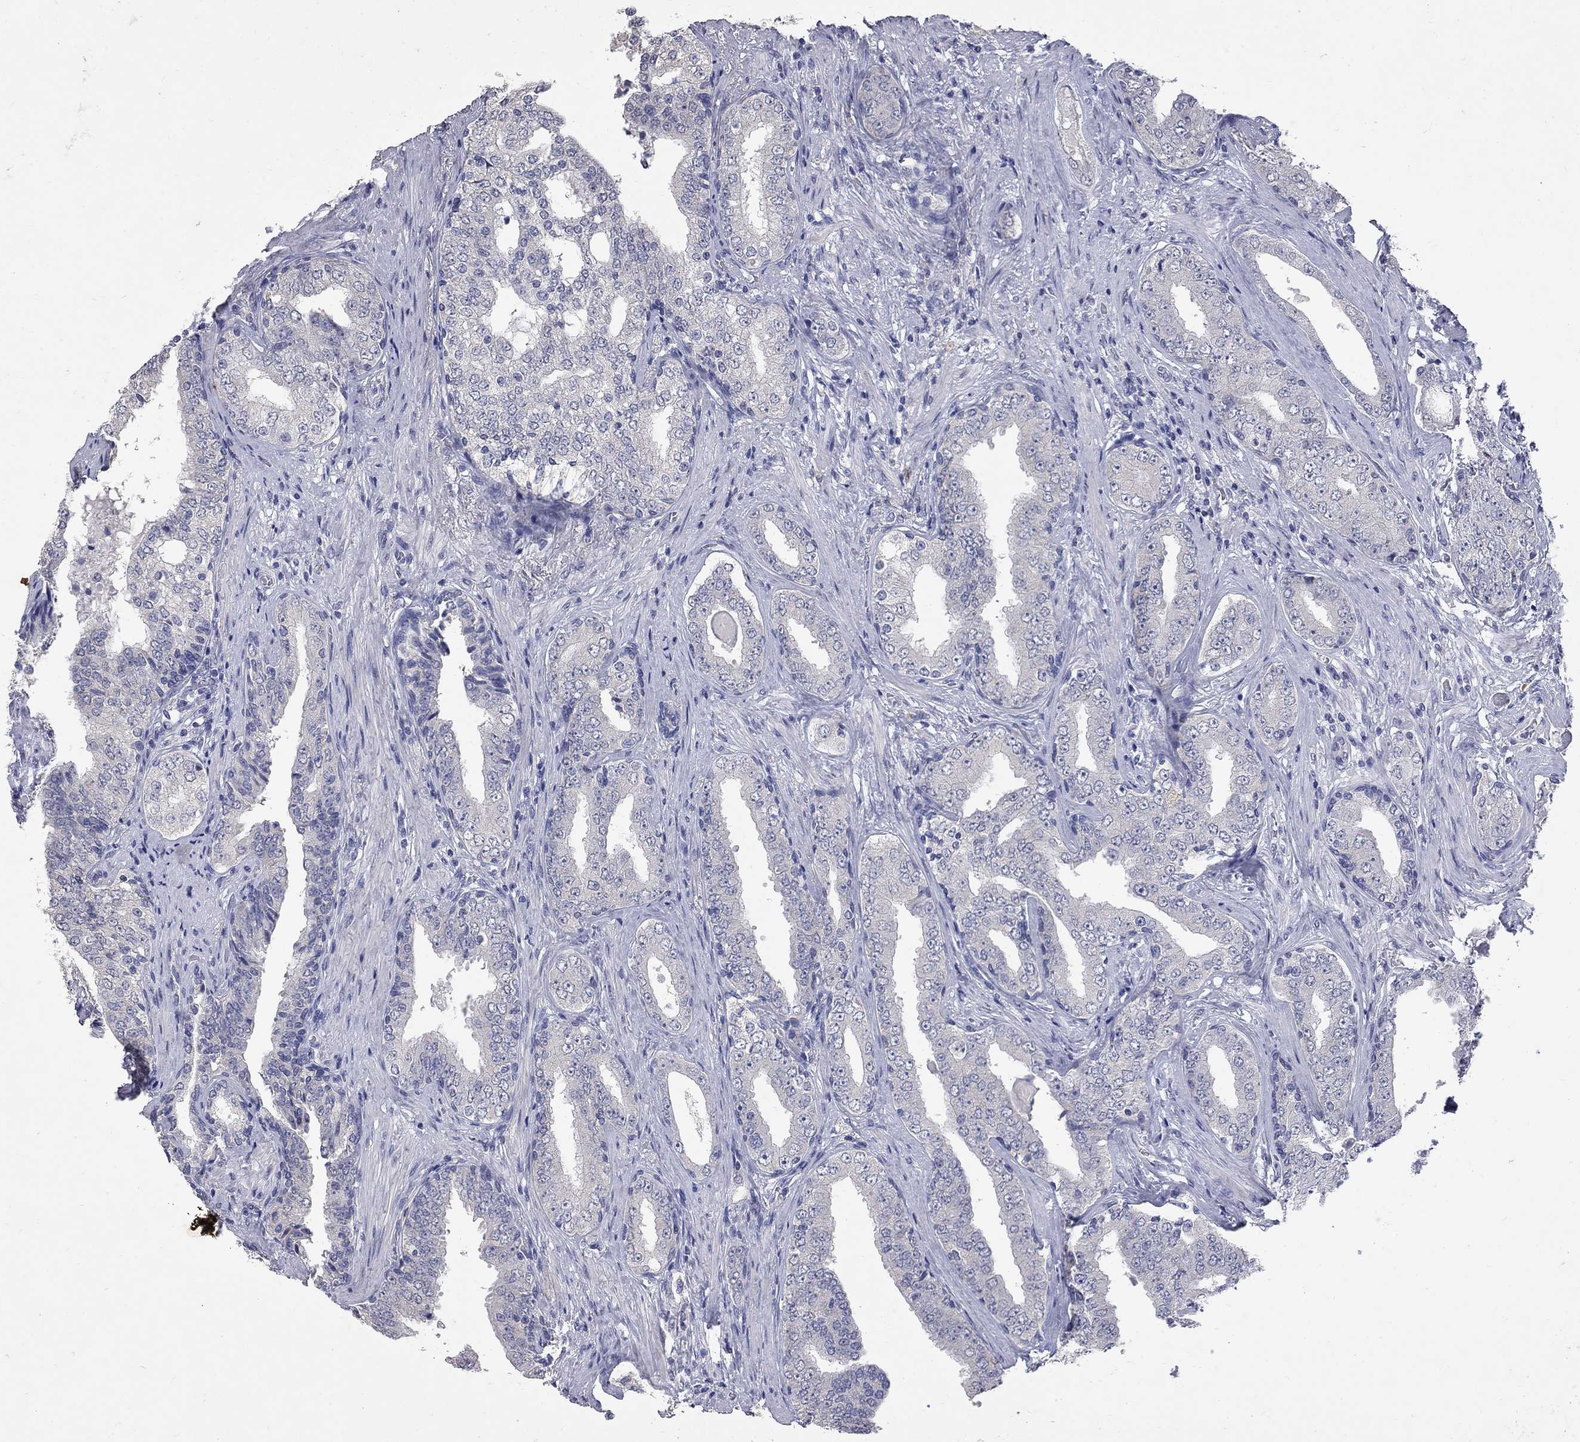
{"staining": {"intensity": "negative", "quantity": "none", "location": "none"}, "tissue": "prostate cancer", "cell_type": "Tumor cells", "image_type": "cancer", "snomed": [{"axis": "morphology", "description": "Adenocarcinoma, Low grade"}, {"axis": "topography", "description": "Prostate and seminal vesicle, NOS"}], "caption": "IHC of prostate cancer displays no positivity in tumor cells.", "gene": "NOS2", "patient": {"sex": "male", "age": 61}}